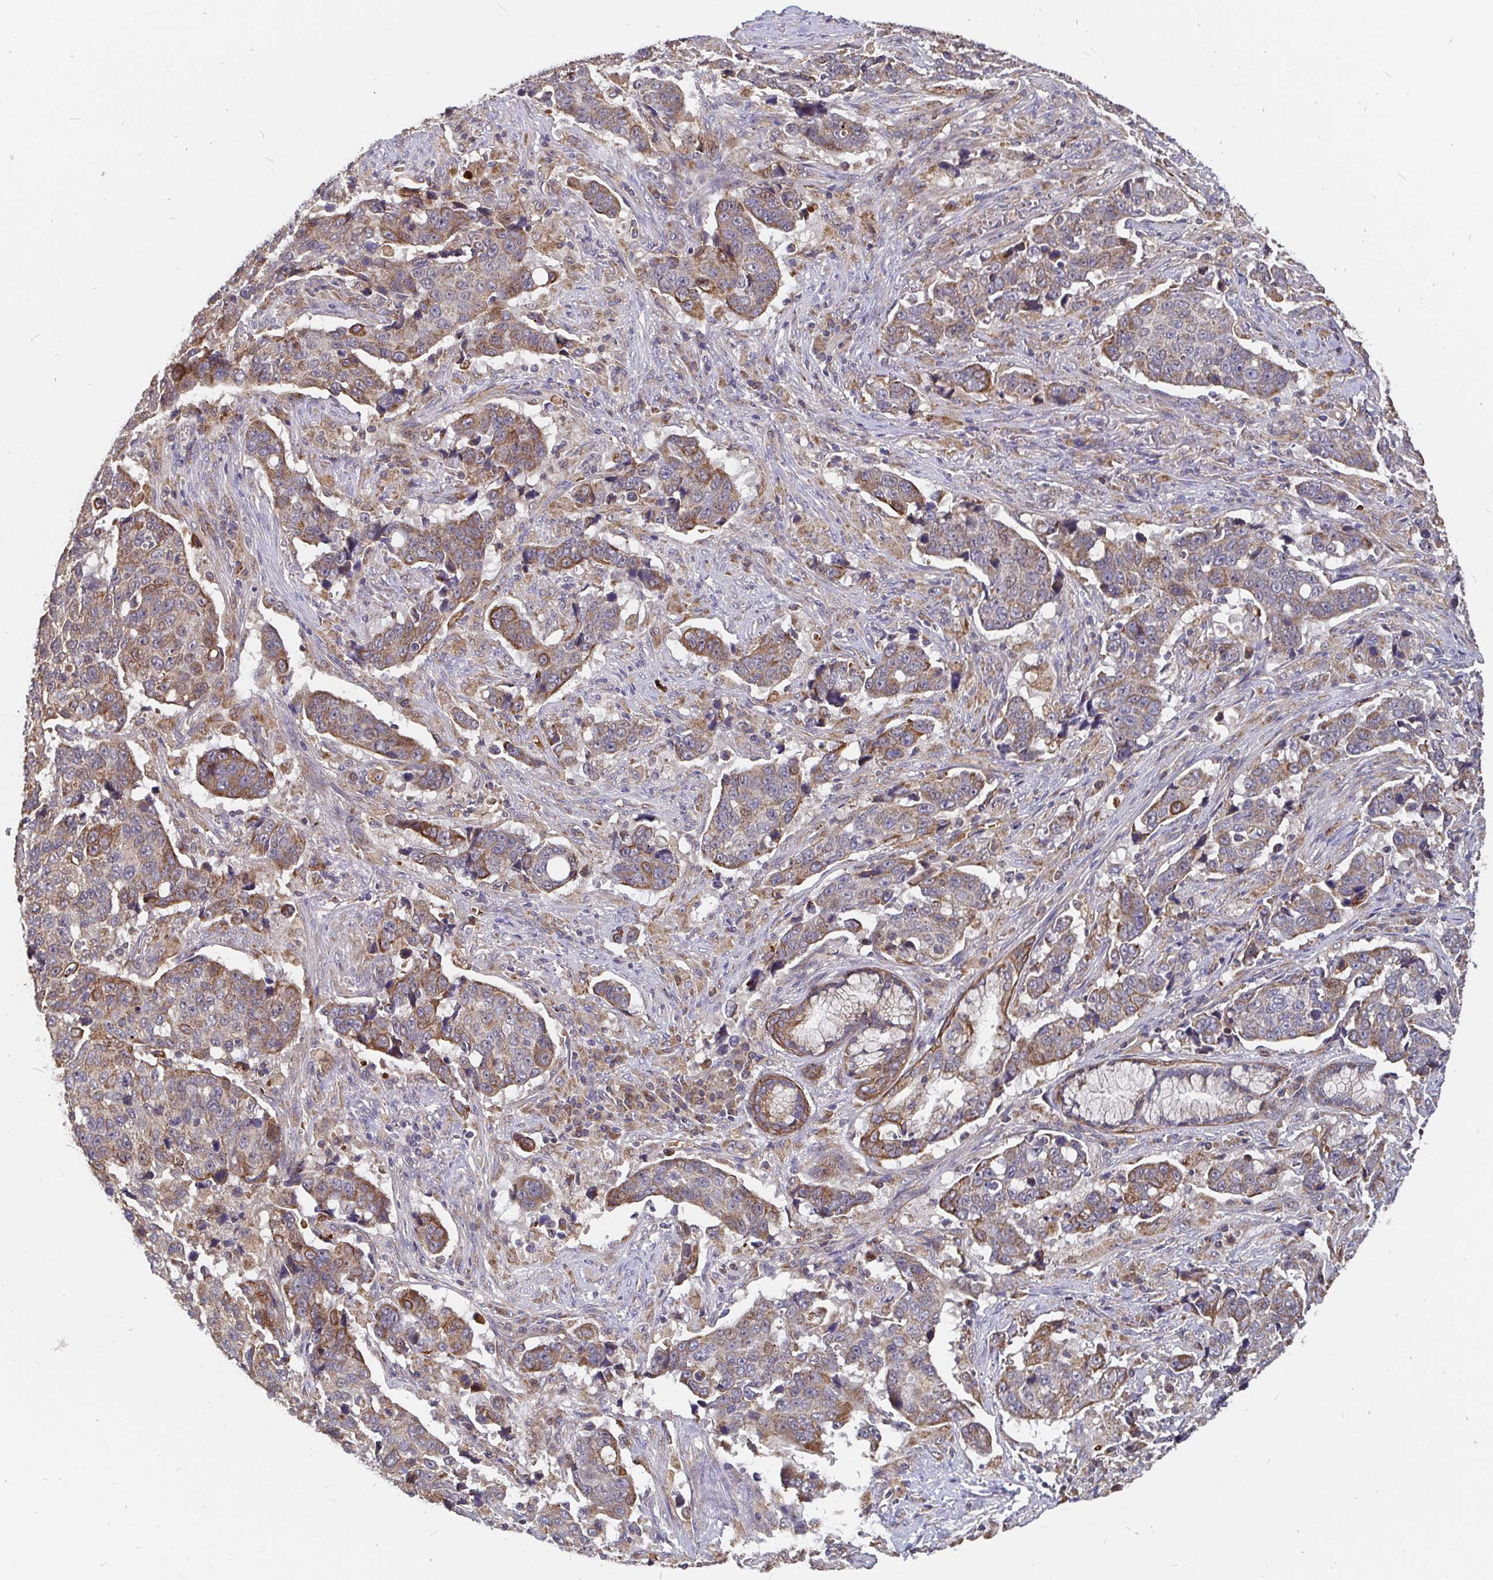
{"staining": {"intensity": "moderate", "quantity": ">75%", "location": "cytoplasmic/membranous"}, "tissue": "lung cancer", "cell_type": "Tumor cells", "image_type": "cancer", "snomed": [{"axis": "morphology", "description": "Squamous cell carcinoma, NOS"}, {"axis": "topography", "description": "Lymph node"}, {"axis": "topography", "description": "Lung"}], "caption": "Immunohistochemistry (IHC) micrograph of lung cancer (squamous cell carcinoma) stained for a protein (brown), which exhibits medium levels of moderate cytoplasmic/membranous positivity in approximately >75% of tumor cells.", "gene": "PDF", "patient": {"sex": "male", "age": 61}}